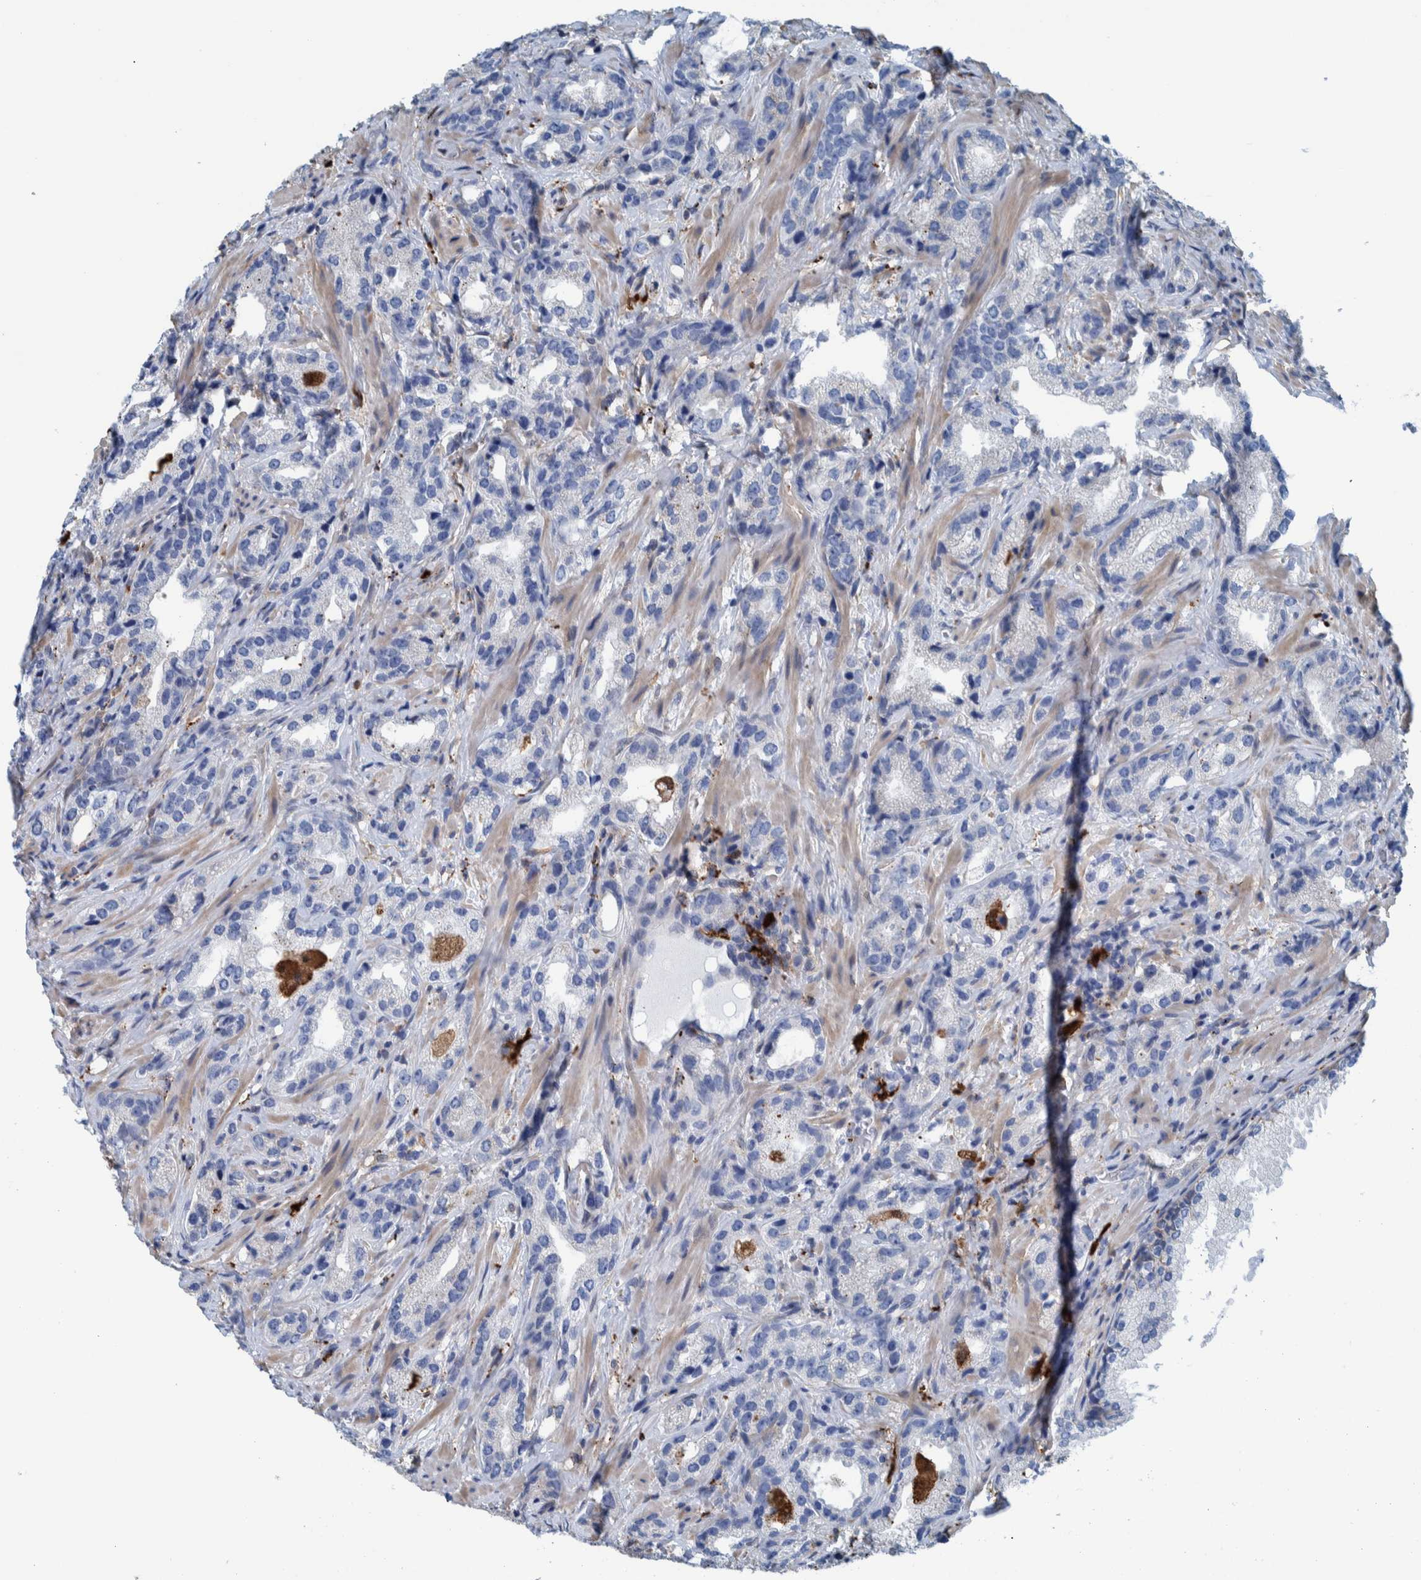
{"staining": {"intensity": "negative", "quantity": "none", "location": "none"}, "tissue": "prostate cancer", "cell_type": "Tumor cells", "image_type": "cancer", "snomed": [{"axis": "morphology", "description": "Adenocarcinoma, High grade"}, {"axis": "topography", "description": "Prostate"}], "caption": "This is an immunohistochemistry photomicrograph of prostate high-grade adenocarcinoma. There is no positivity in tumor cells.", "gene": "IDO1", "patient": {"sex": "male", "age": 63}}